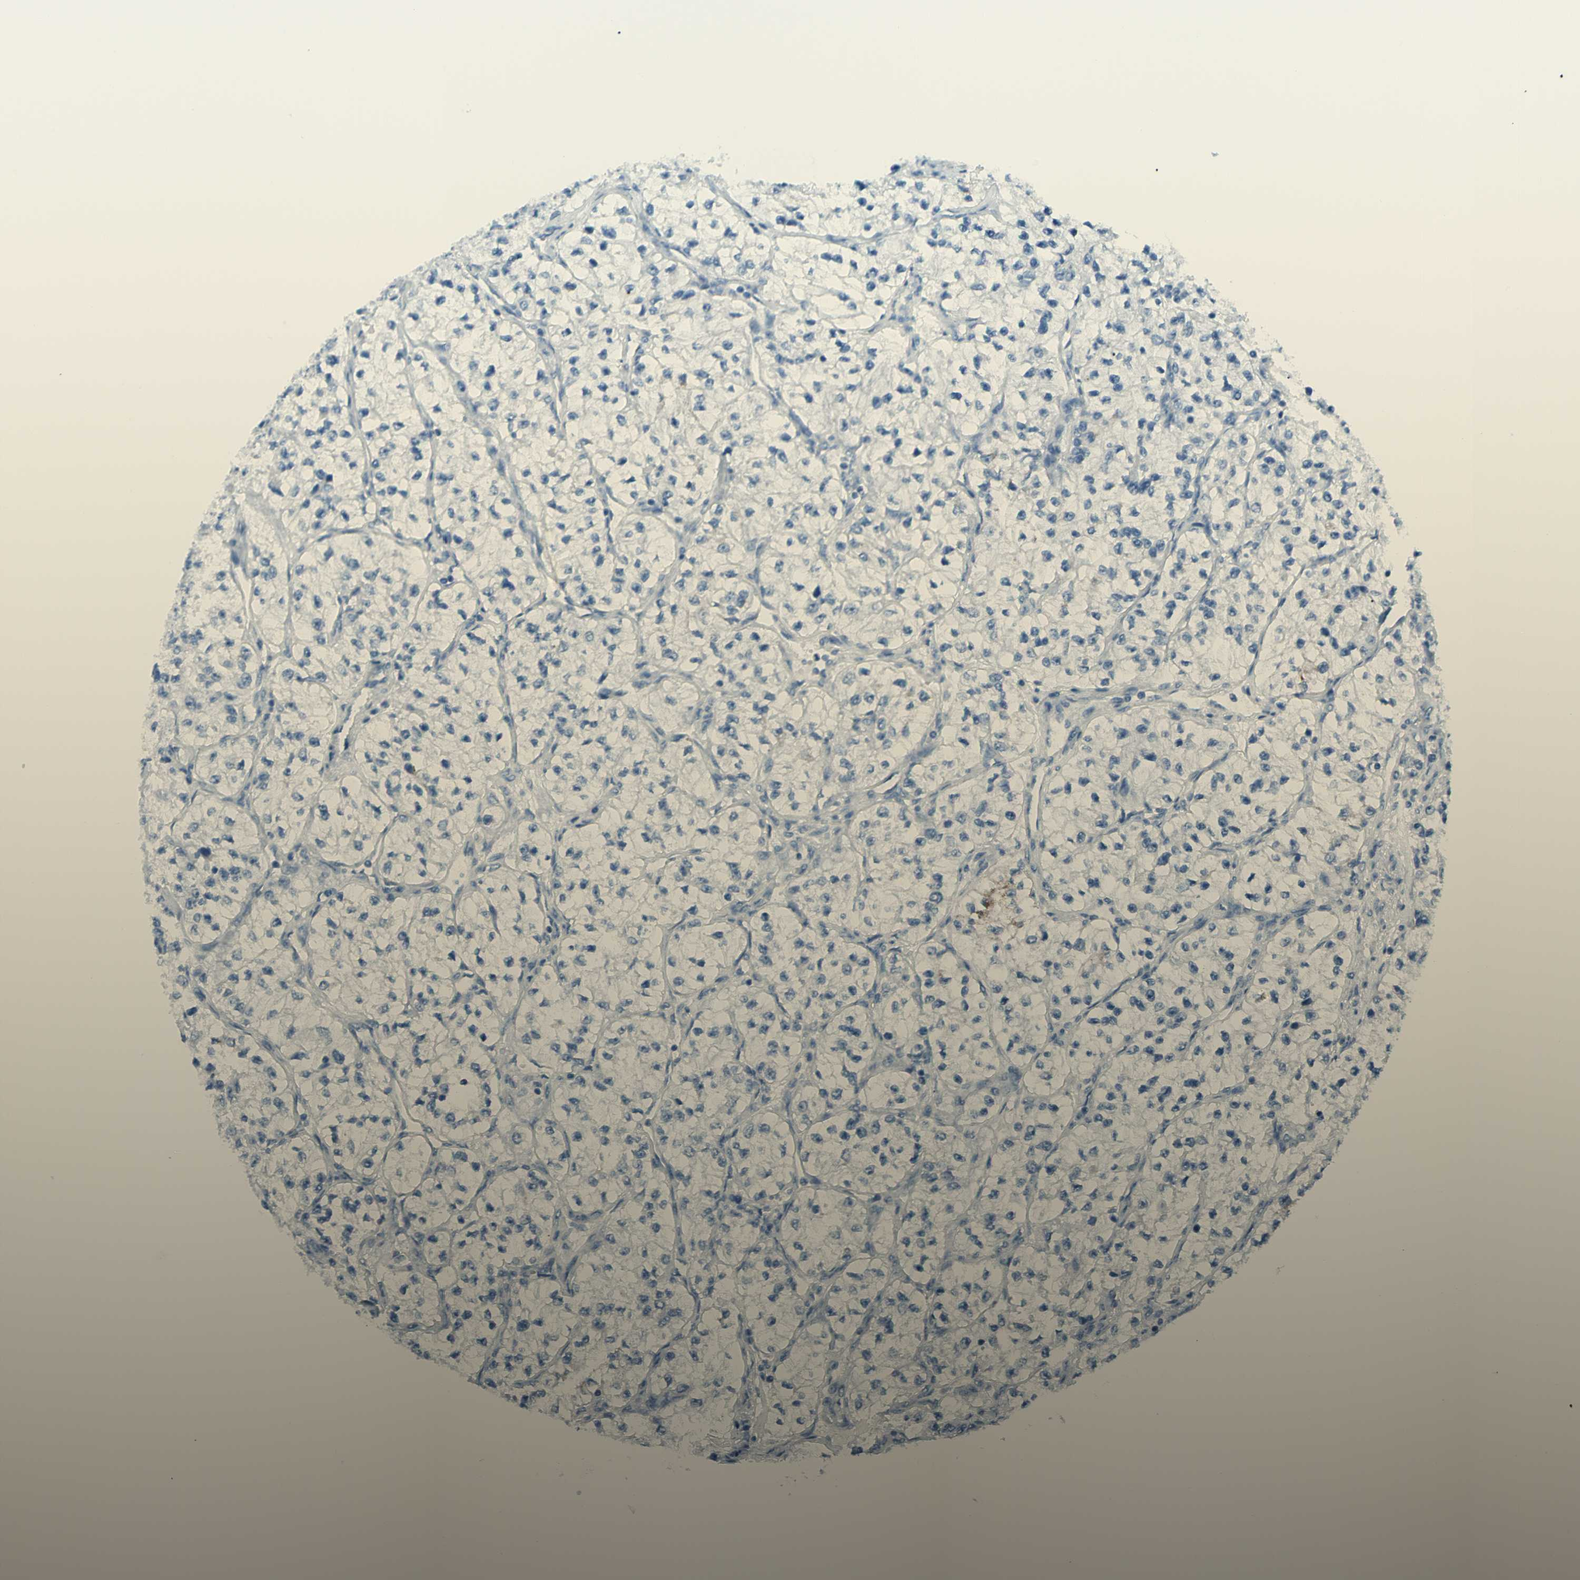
{"staining": {"intensity": "negative", "quantity": "none", "location": "none"}, "tissue": "renal cancer", "cell_type": "Tumor cells", "image_type": "cancer", "snomed": [{"axis": "morphology", "description": "Adenocarcinoma, NOS"}, {"axis": "topography", "description": "Kidney"}], "caption": "The photomicrograph exhibits no significant positivity in tumor cells of renal cancer (adenocarcinoma). (Brightfield microscopy of DAB immunohistochemistry at high magnification).", "gene": "TFPI2", "patient": {"sex": "female", "age": 57}}